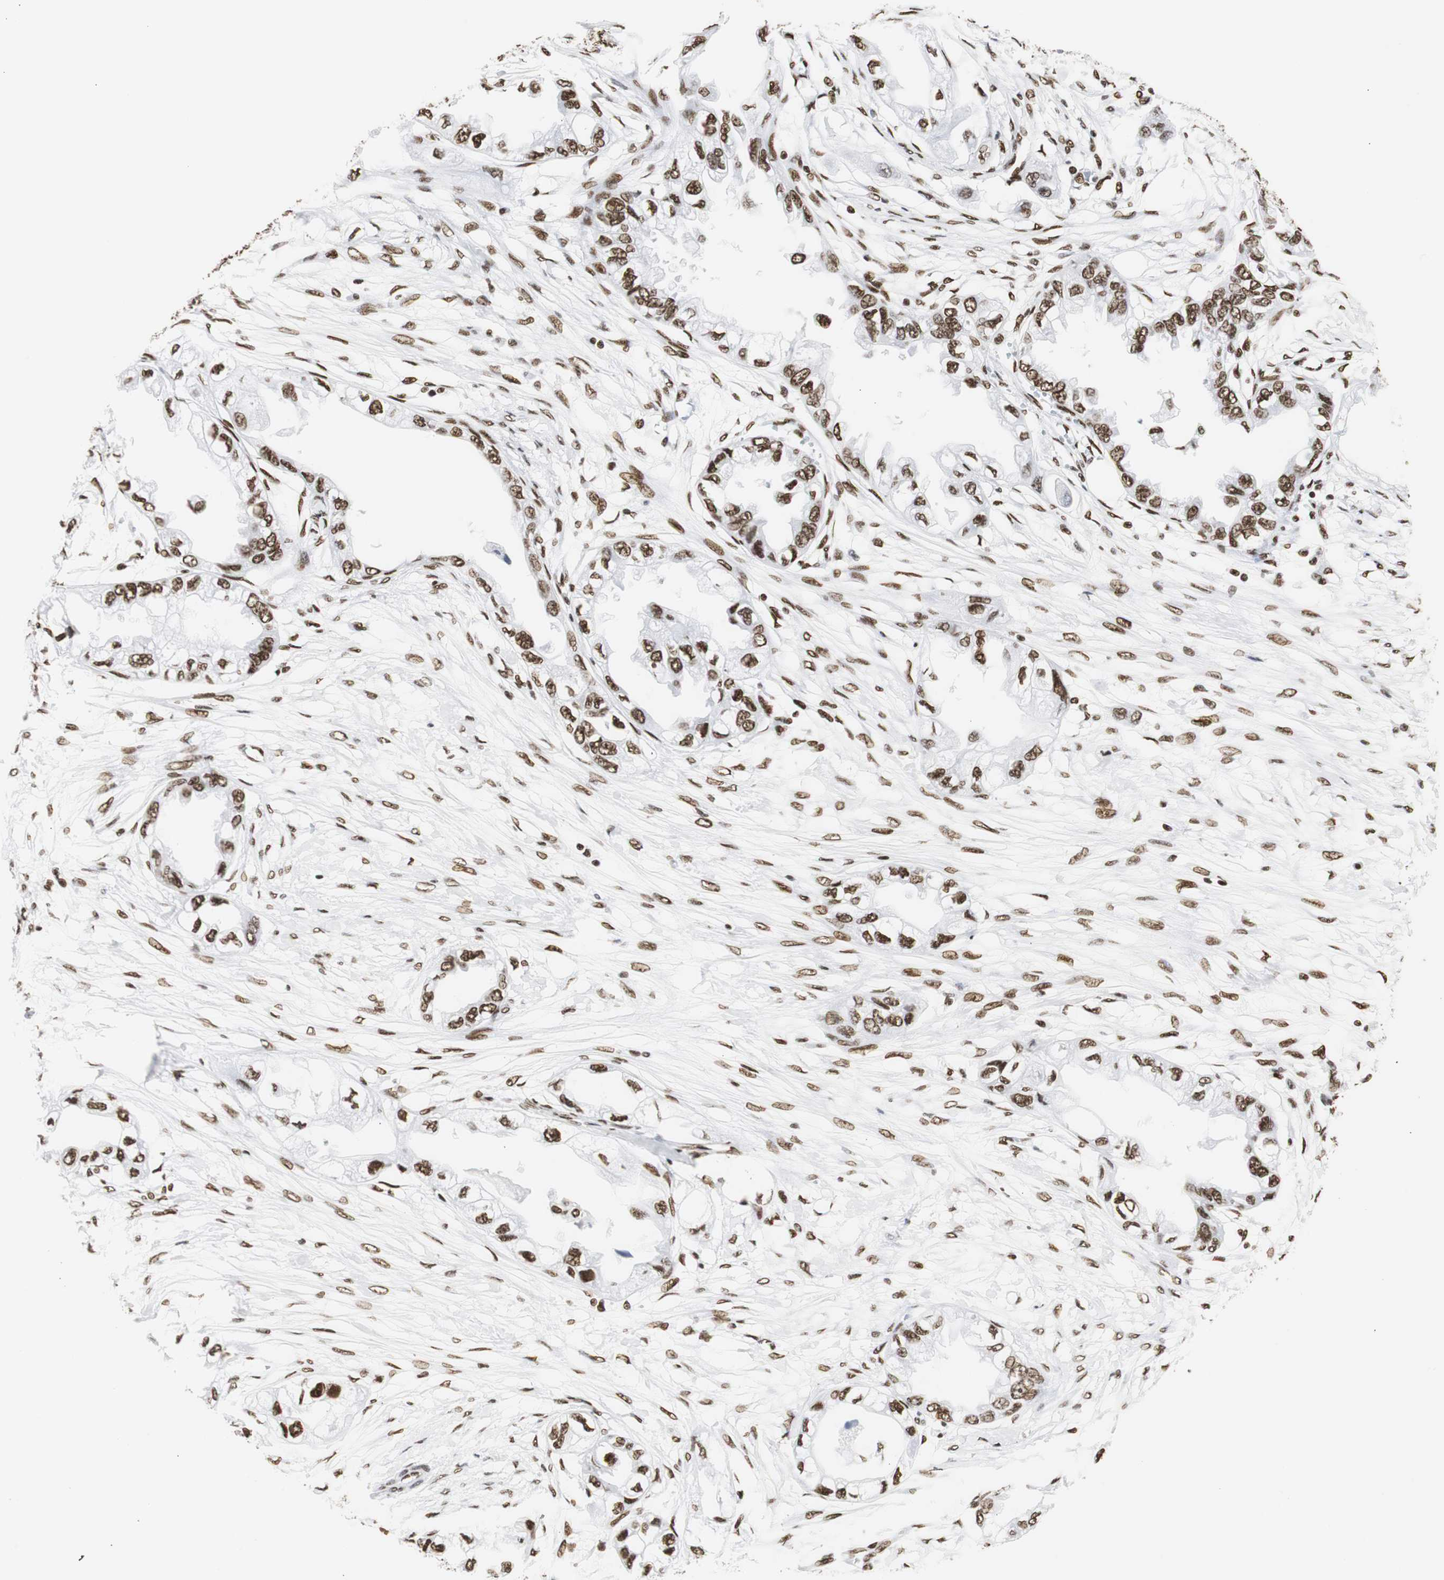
{"staining": {"intensity": "strong", "quantity": ">75%", "location": "nuclear"}, "tissue": "endometrial cancer", "cell_type": "Tumor cells", "image_type": "cancer", "snomed": [{"axis": "morphology", "description": "Adenocarcinoma, NOS"}, {"axis": "topography", "description": "Endometrium"}], "caption": "This photomicrograph reveals endometrial adenocarcinoma stained with immunohistochemistry (IHC) to label a protein in brown. The nuclear of tumor cells show strong positivity for the protein. Nuclei are counter-stained blue.", "gene": "HNRNPH2", "patient": {"sex": "female", "age": 67}}